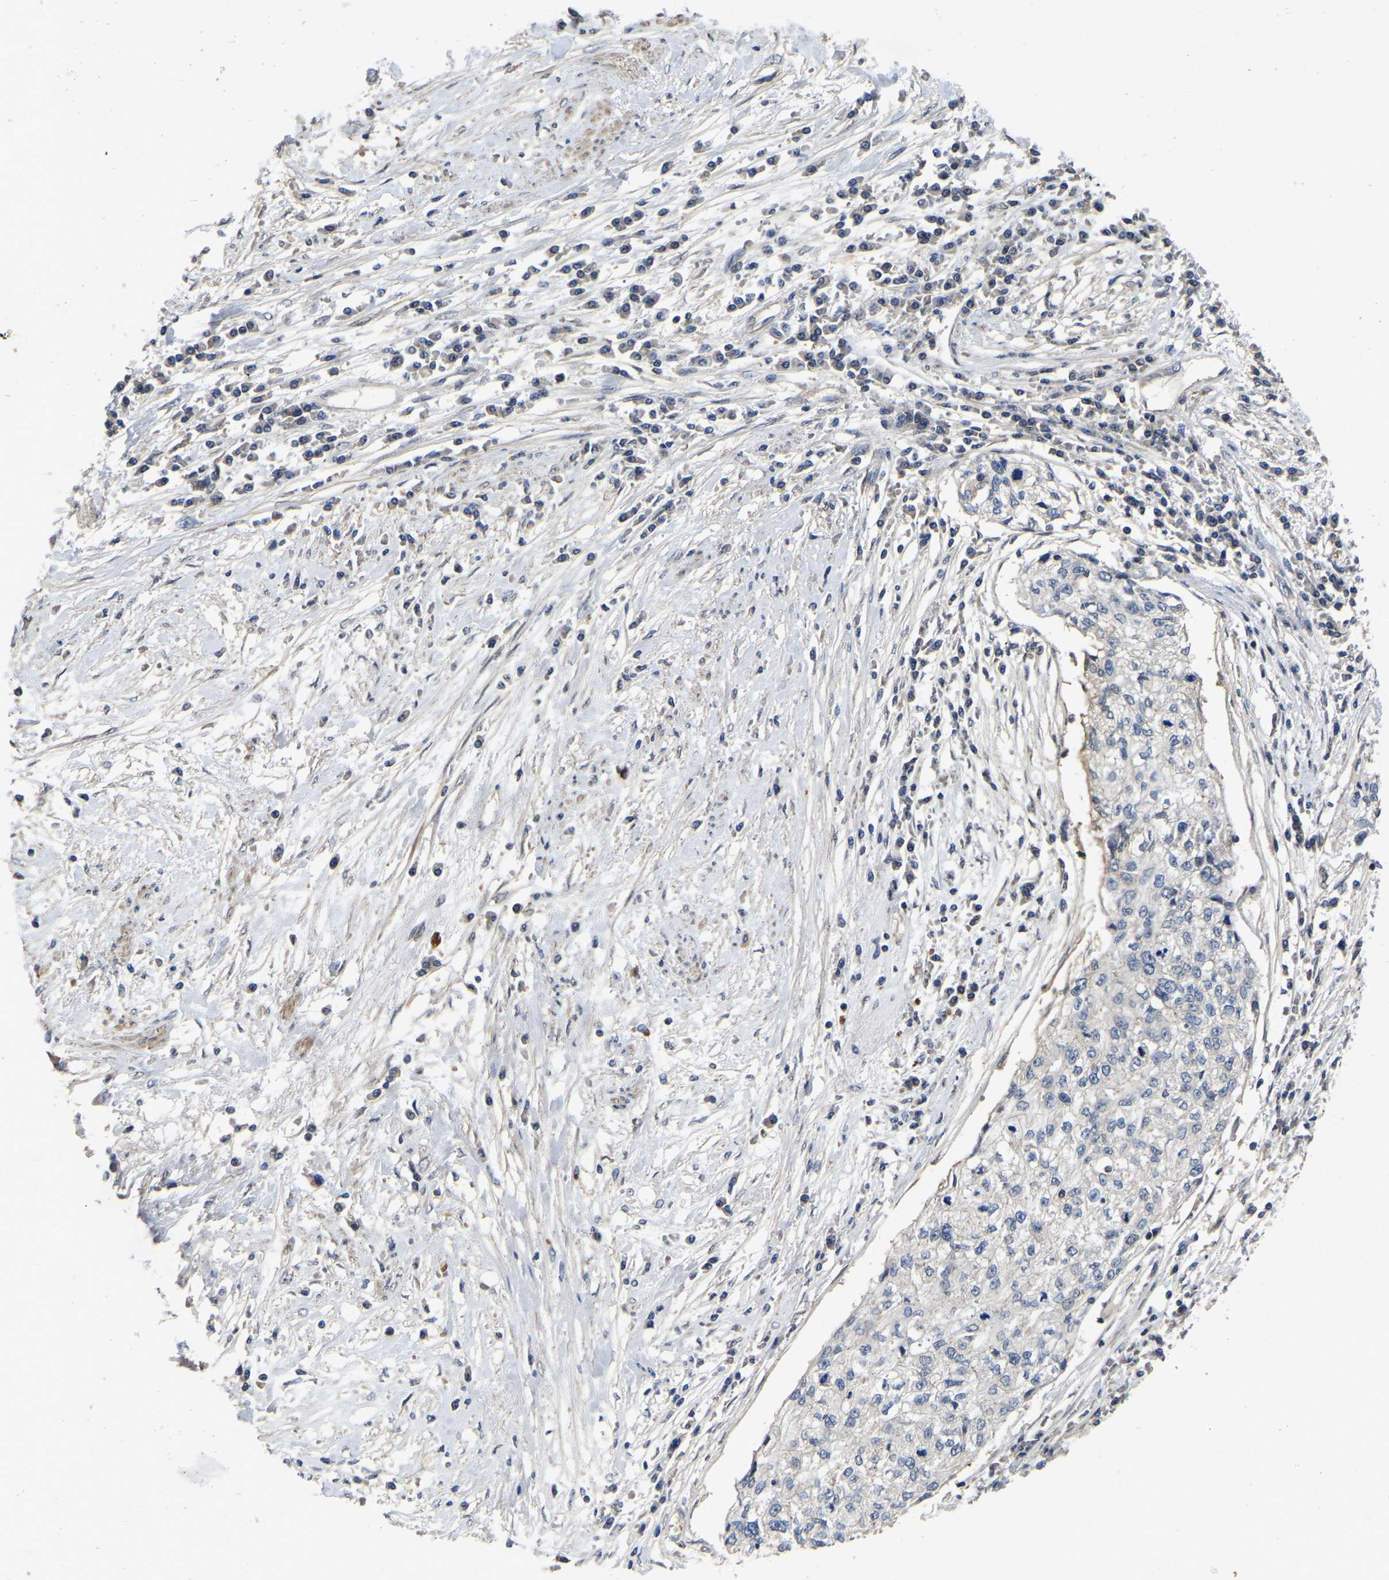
{"staining": {"intensity": "negative", "quantity": "none", "location": "none"}, "tissue": "cervical cancer", "cell_type": "Tumor cells", "image_type": "cancer", "snomed": [{"axis": "morphology", "description": "Squamous cell carcinoma, NOS"}, {"axis": "topography", "description": "Cervix"}], "caption": "High power microscopy photomicrograph of an immunohistochemistry histopathology image of cervical cancer, revealing no significant expression in tumor cells.", "gene": "PRDM14", "patient": {"sex": "female", "age": 57}}